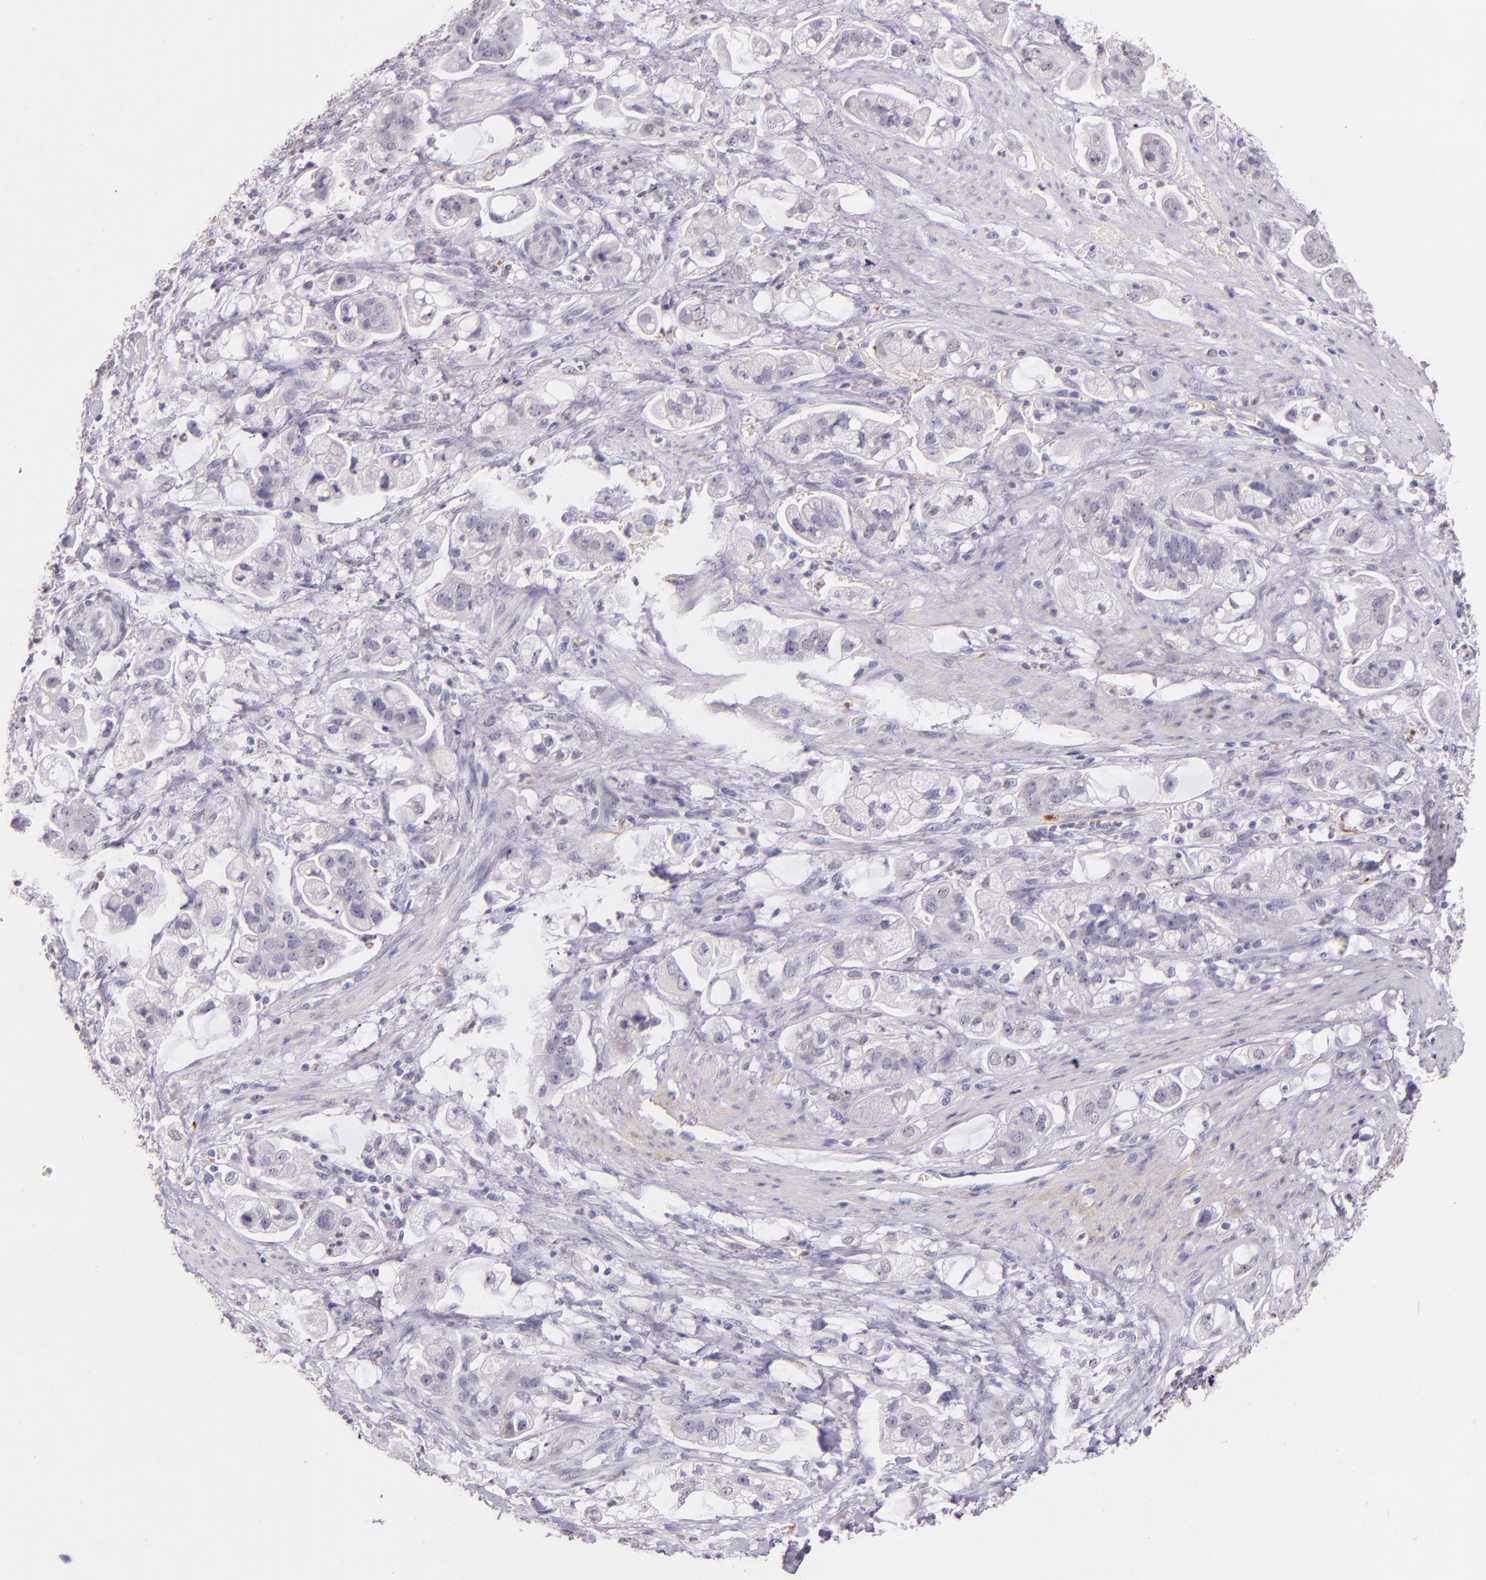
{"staining": {"intensity": "negative", "quantity": "none", "location": "none"}, "tissue": "stomach cancer", "cell_type": "Tumor cells", "image_type": "cancer", "snomed": [{"axis": "morphology", "description": "Adenocarcinoma, NOS"}, {"axis": "topography", "description": "Stomach"}], "caption": "IHC image of human adenocarcinoma (stomach) stained for a protein (brown), which exhibits no staining in tumor cells.", "gene": "RTN1", "patient": {"sex": "male", "age": 62}}